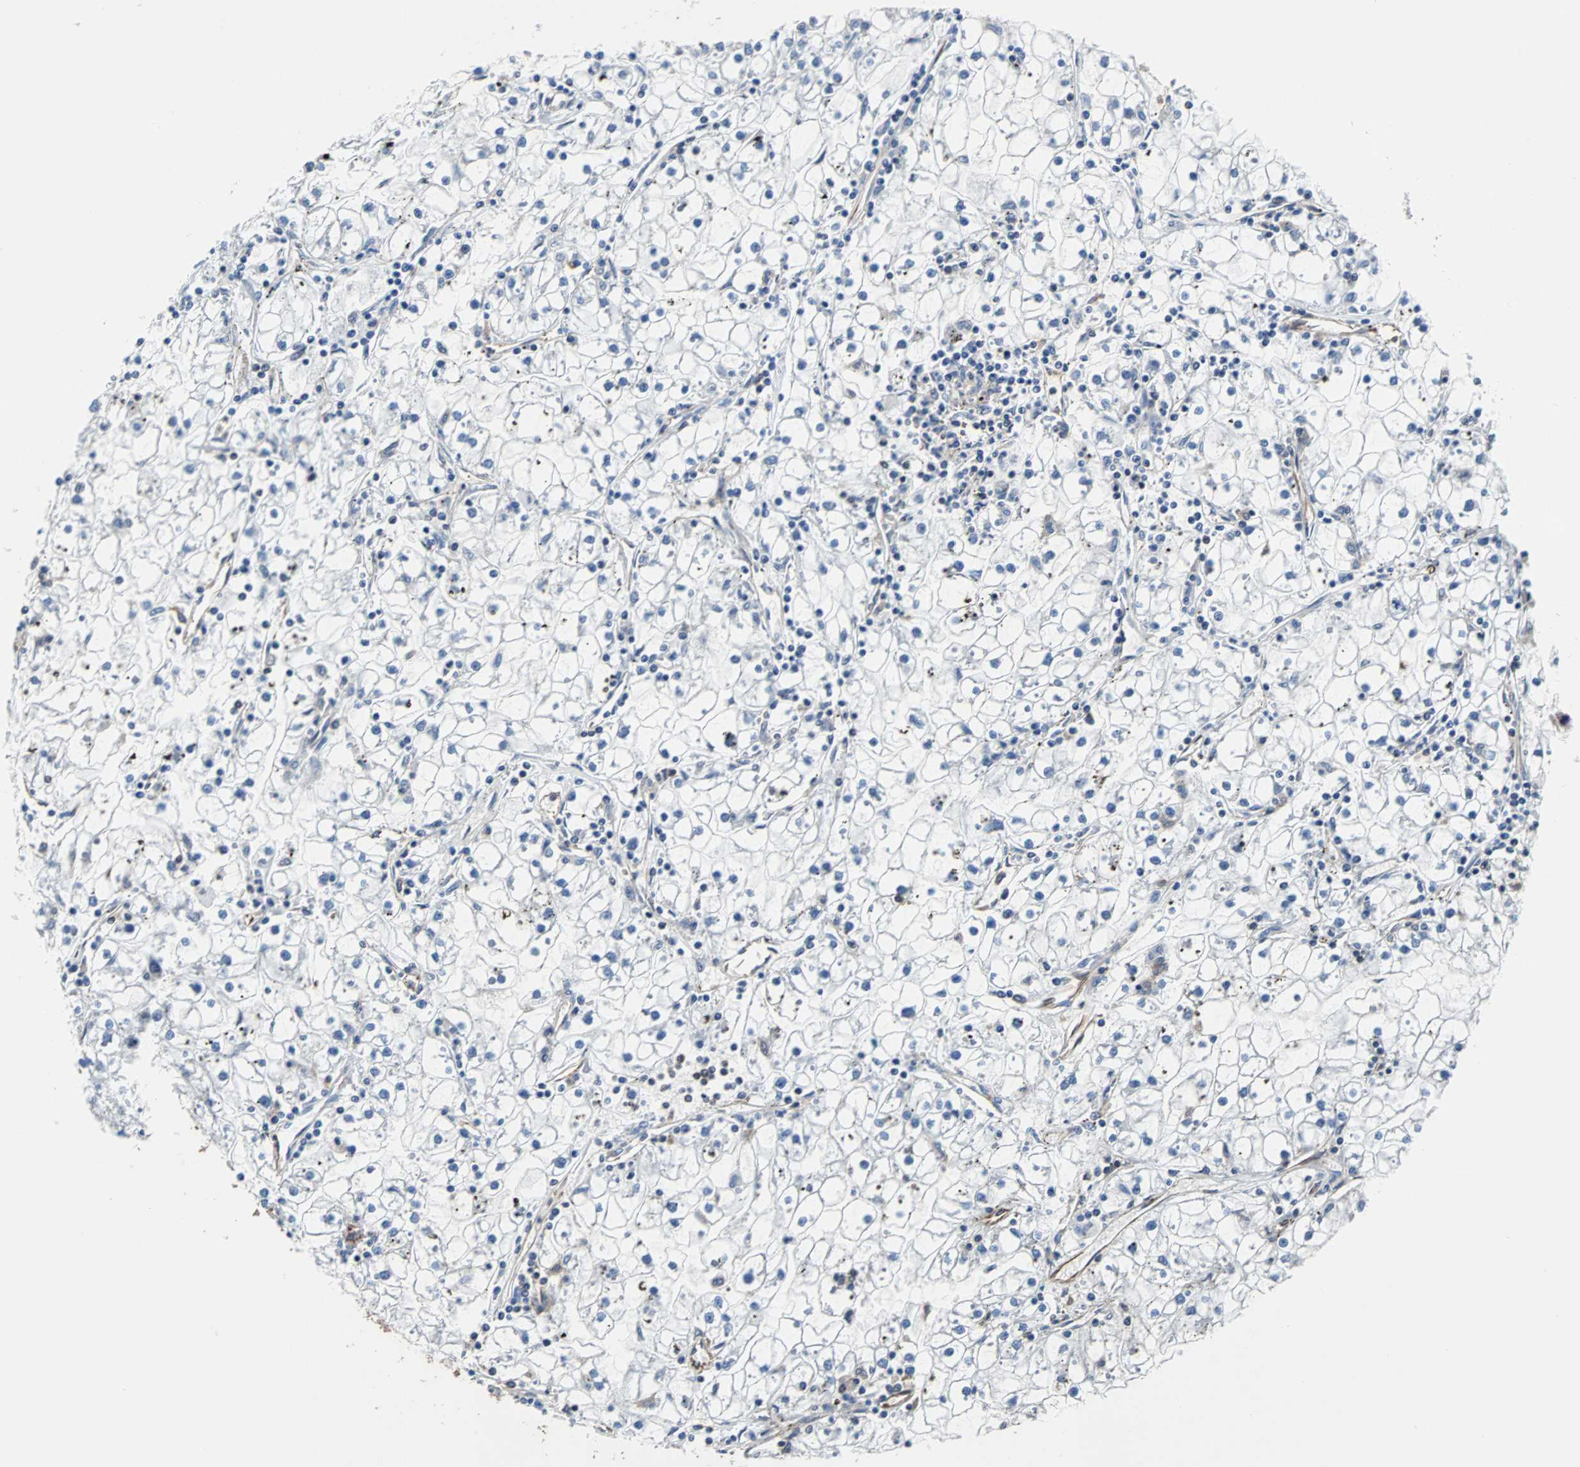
{"staining": {"intensity": "negative", "quantity": "none", "location": "none"}, "tissue": "renal cancer", "cell_type": "Tumor cells", "image_type": "cancer", "snomed": [{"axis": "morphology", "description": "Adenocarcinoma, NOS"}, {"axis": "topography", "description": "Kidney"}], "caption": "An image of renal cancer (adenocarcinoma) stained for a protein reveals no brown staining in tumor cells. (Brightfield microscopy of DAB immunohistochemistry (IHC) at high magnification).", "gene": "PLCG2", "patient": {"sex": "male", "age": 56}}